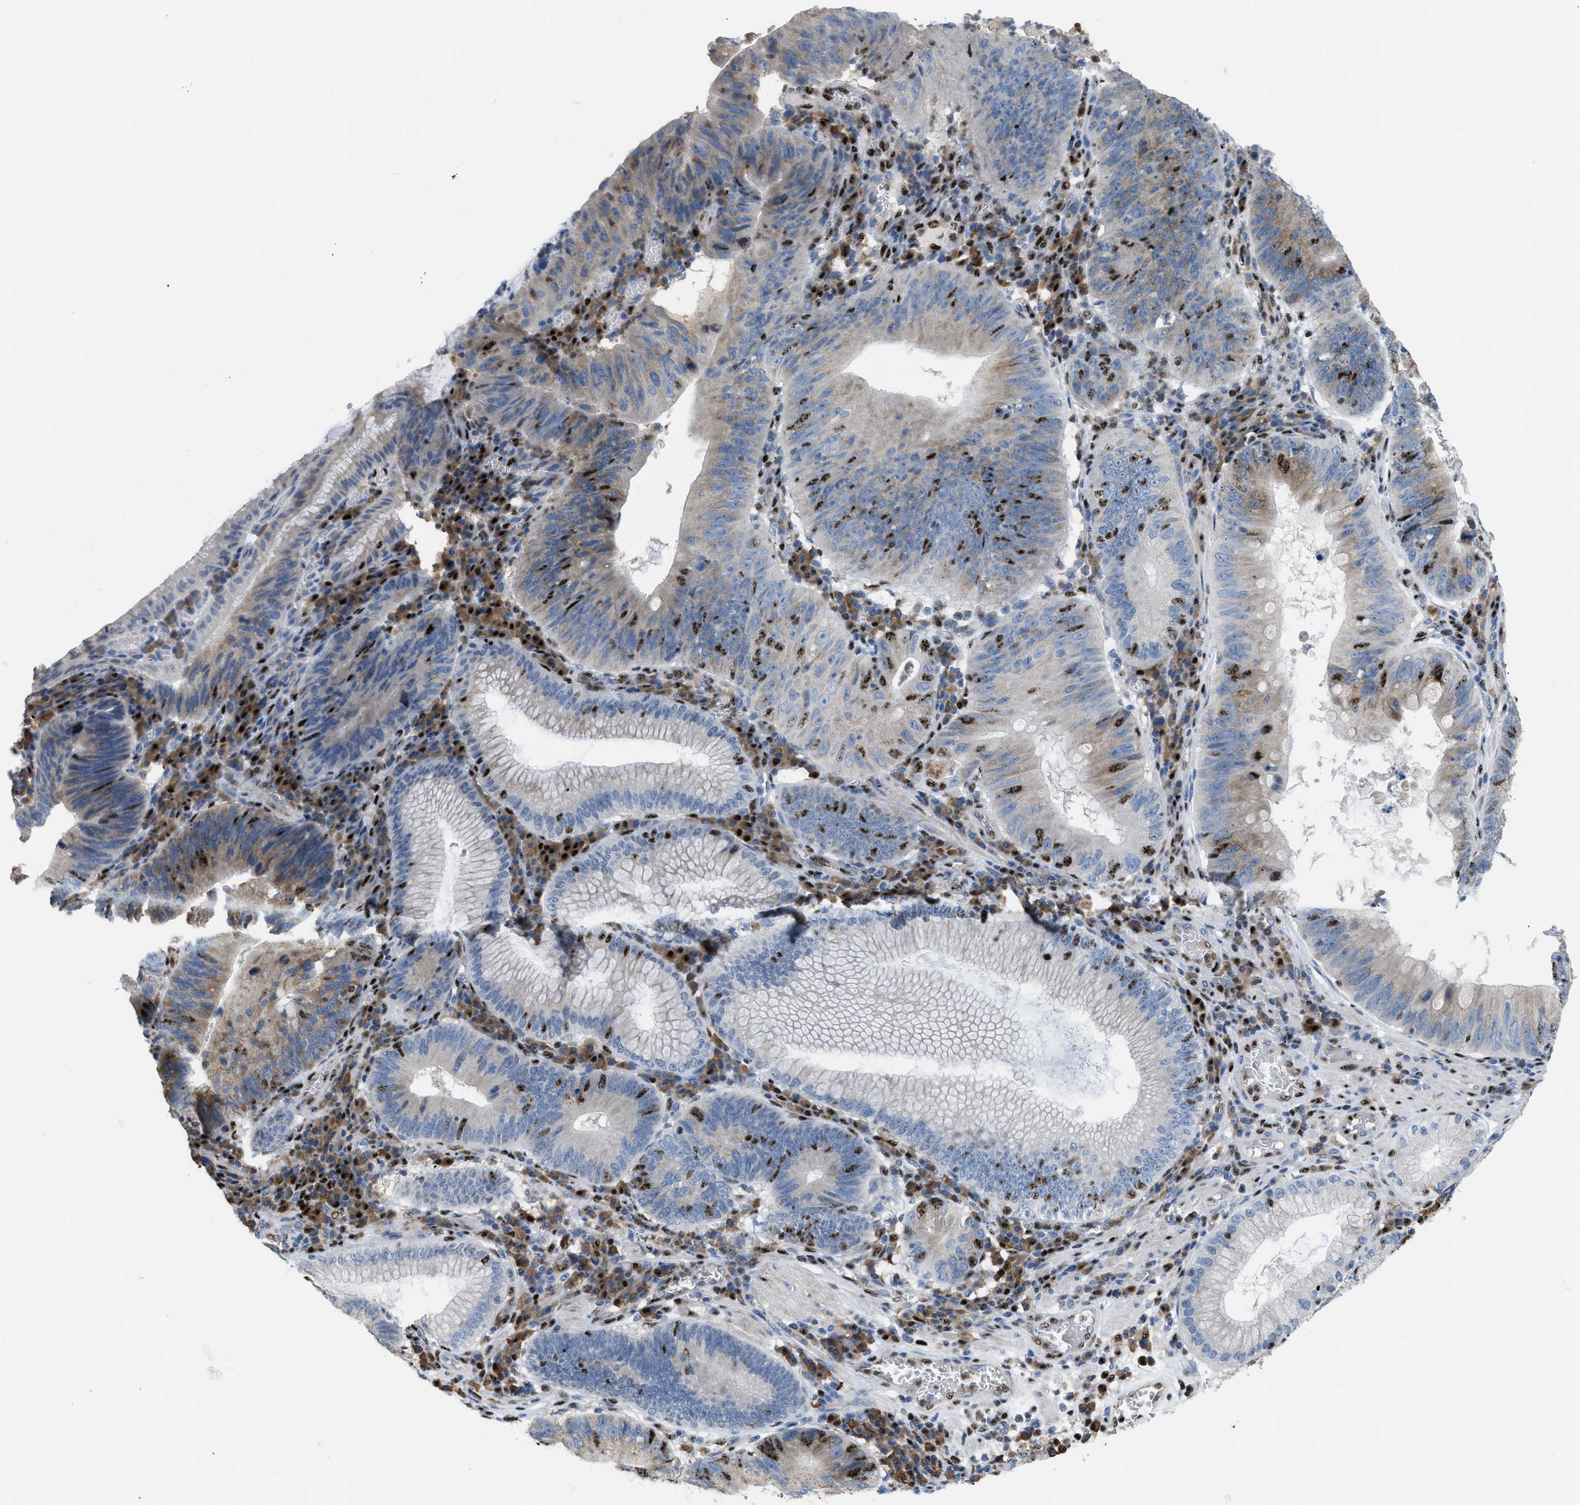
{"staining": {"intensity": "strong", "quantity": "25%-75%", "location": "nuclear"}, "tissue": "stomach cancer", "cell_type": "Tumor cells", "image_type": "cancer", "snomed": [{"axis": "morphology", "description": "Adenocarcinoma, NOS"}, {"axis": "topography", "description": "Stomach"}], "caption": "DAB (3,3'-diaminobenzidine) immunohistochemical staining of human stomach cancer shows strong nuclear protein staining in approximately 25%-75% of tumor cells. (DAB (3,3'-diaminobenzidine) IHC, brown staining for protein, blue staining for nuclei).", "gene": "CDR2", "patient": {"sex": "male", "age": 59}}